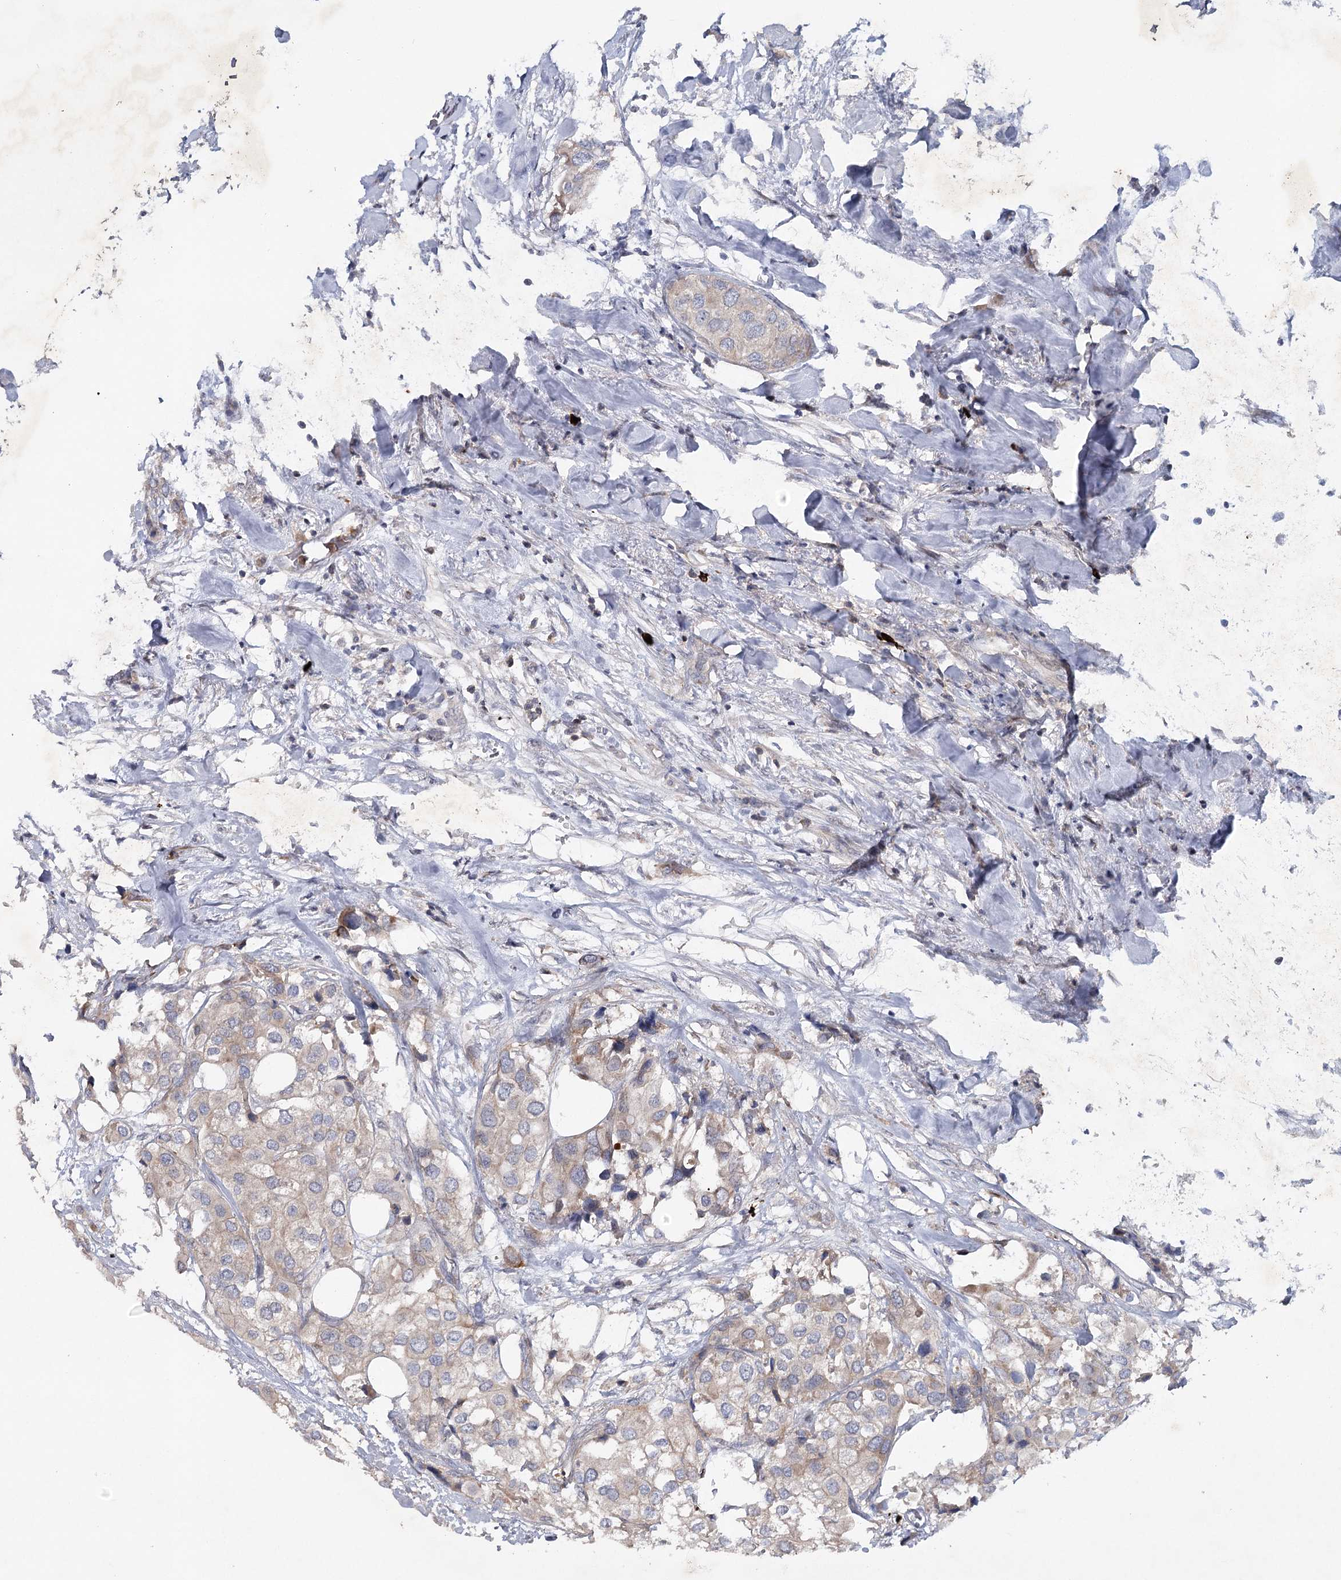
{"staining": {"intensity": "weak", "quantity": ">75%", "location": "cytoplasmic/membranous"}, "tissue": "urothelial cancer", "cell_type": "Tumor cells", "image_type": "cancer", "snomed": [{"axis": "morphology", "description": "Urothelial carcinoma, High grade"}, {"axis": "topography", "description": "Urinary bladder"}], "caption": "The histopathology image reveals immunohistochemical staining of urothelial carcinoma (high-grade). There is weak cytoplasmic/membranous expression is appreciated in approximately >75% of tumor cells.", "gene": "MAP3K13", "patient": {"sex": "male", "age": 64}}